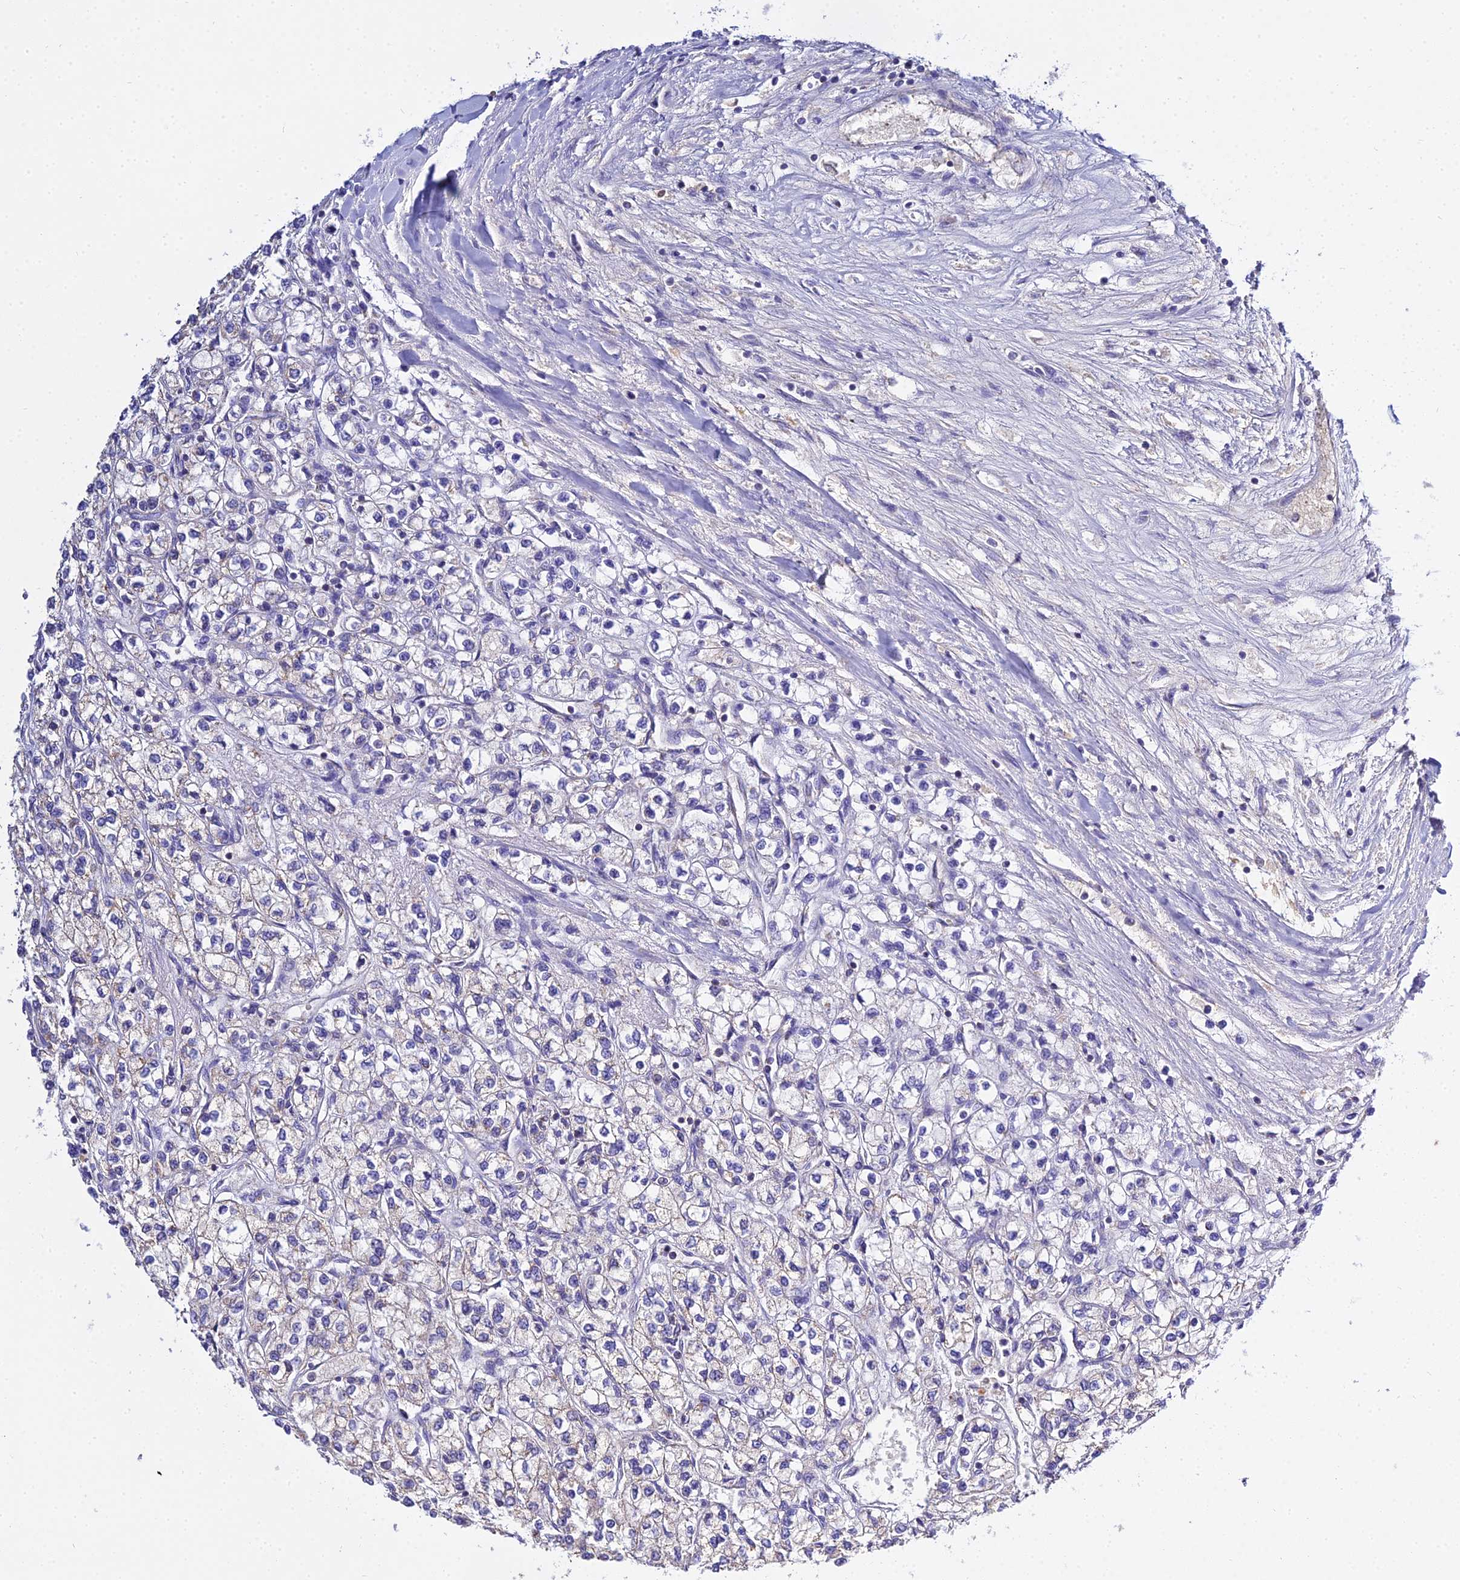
{"staining": {"intensity": "negative", "quantity": "none", "location": "none"}, "tissue": "renal cancer", "cell_type": "Tumor cells", "image_type": "cancer", "snomed": [{"axis": "morphology", "description": "Adenocarcinoma, NOS"}, {"axis": "topography", "description": "Kidney"}], "caption": "There is no significant expression in tumor cells of renal cancer. Brightfield microscopy of immunohistochemistry stained with DAB (brown) and hematoxylin (blue), captured at high magnification.", "gene": "TYW5", "patient": {"sex": "male", "age": 80}}